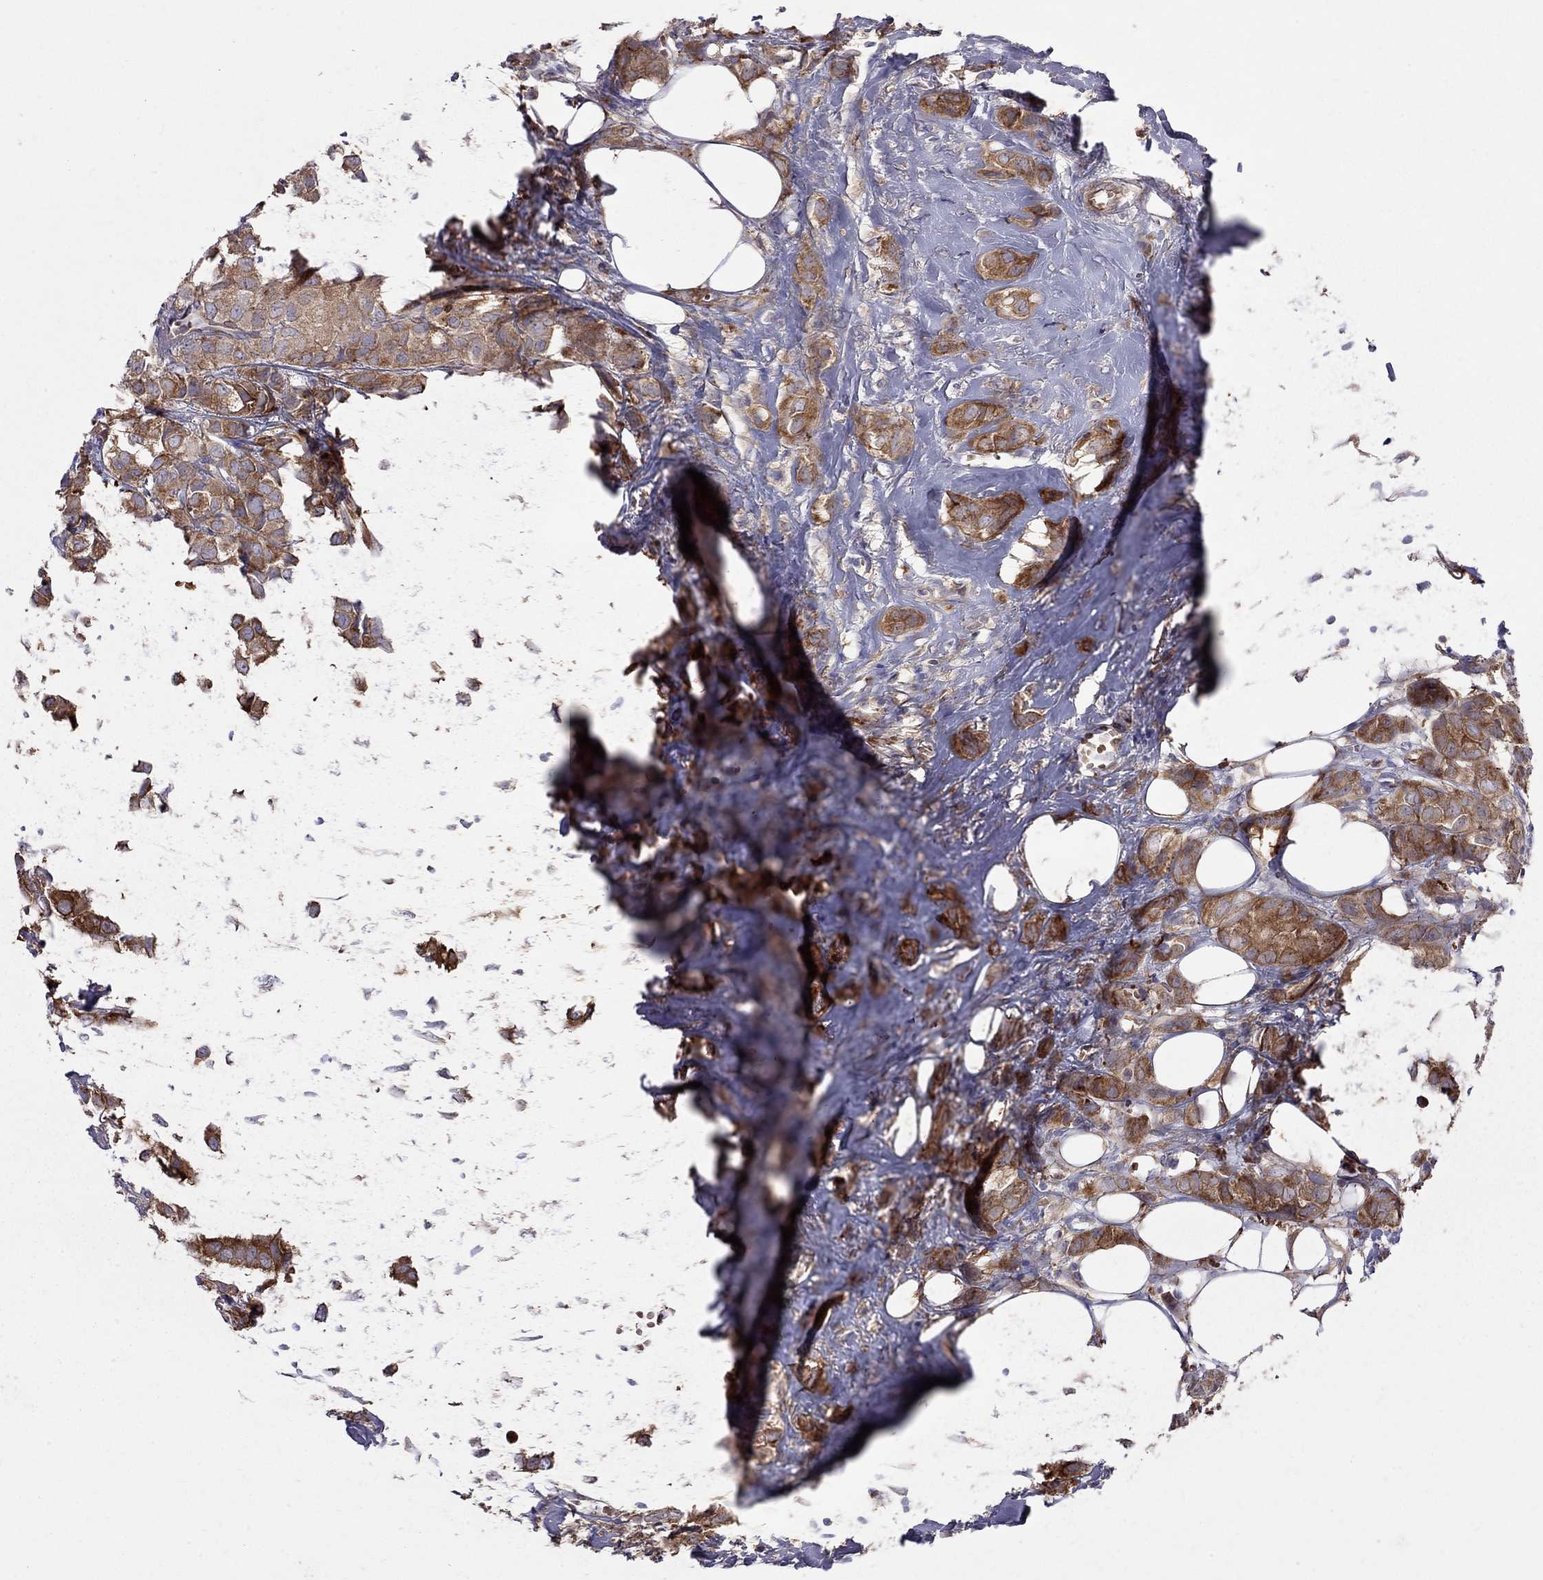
{"staining": {"intensity": "strong", "quantity": ">75%", "location": "cytoplasmic/membranous"}, "tissue": "breast cancer", "cell_type": "Tumor cells", "image_type": "cancer", "snomed": [{"axis": "morphology", "description": "Duct carcinoma"}, {"axis": "topography", "description": "Breast"}], "caption": "A high-resolution photomicrograph shows immunohistochemistry (IHC) staining of breast cancer (invasive ductal carcinoma), which exhibits strong cytoplasmic/membranous staining in about >75% of tumor cells.", "gene": "EIF4E3", "patient": {"sex": "female", "age": 85}}